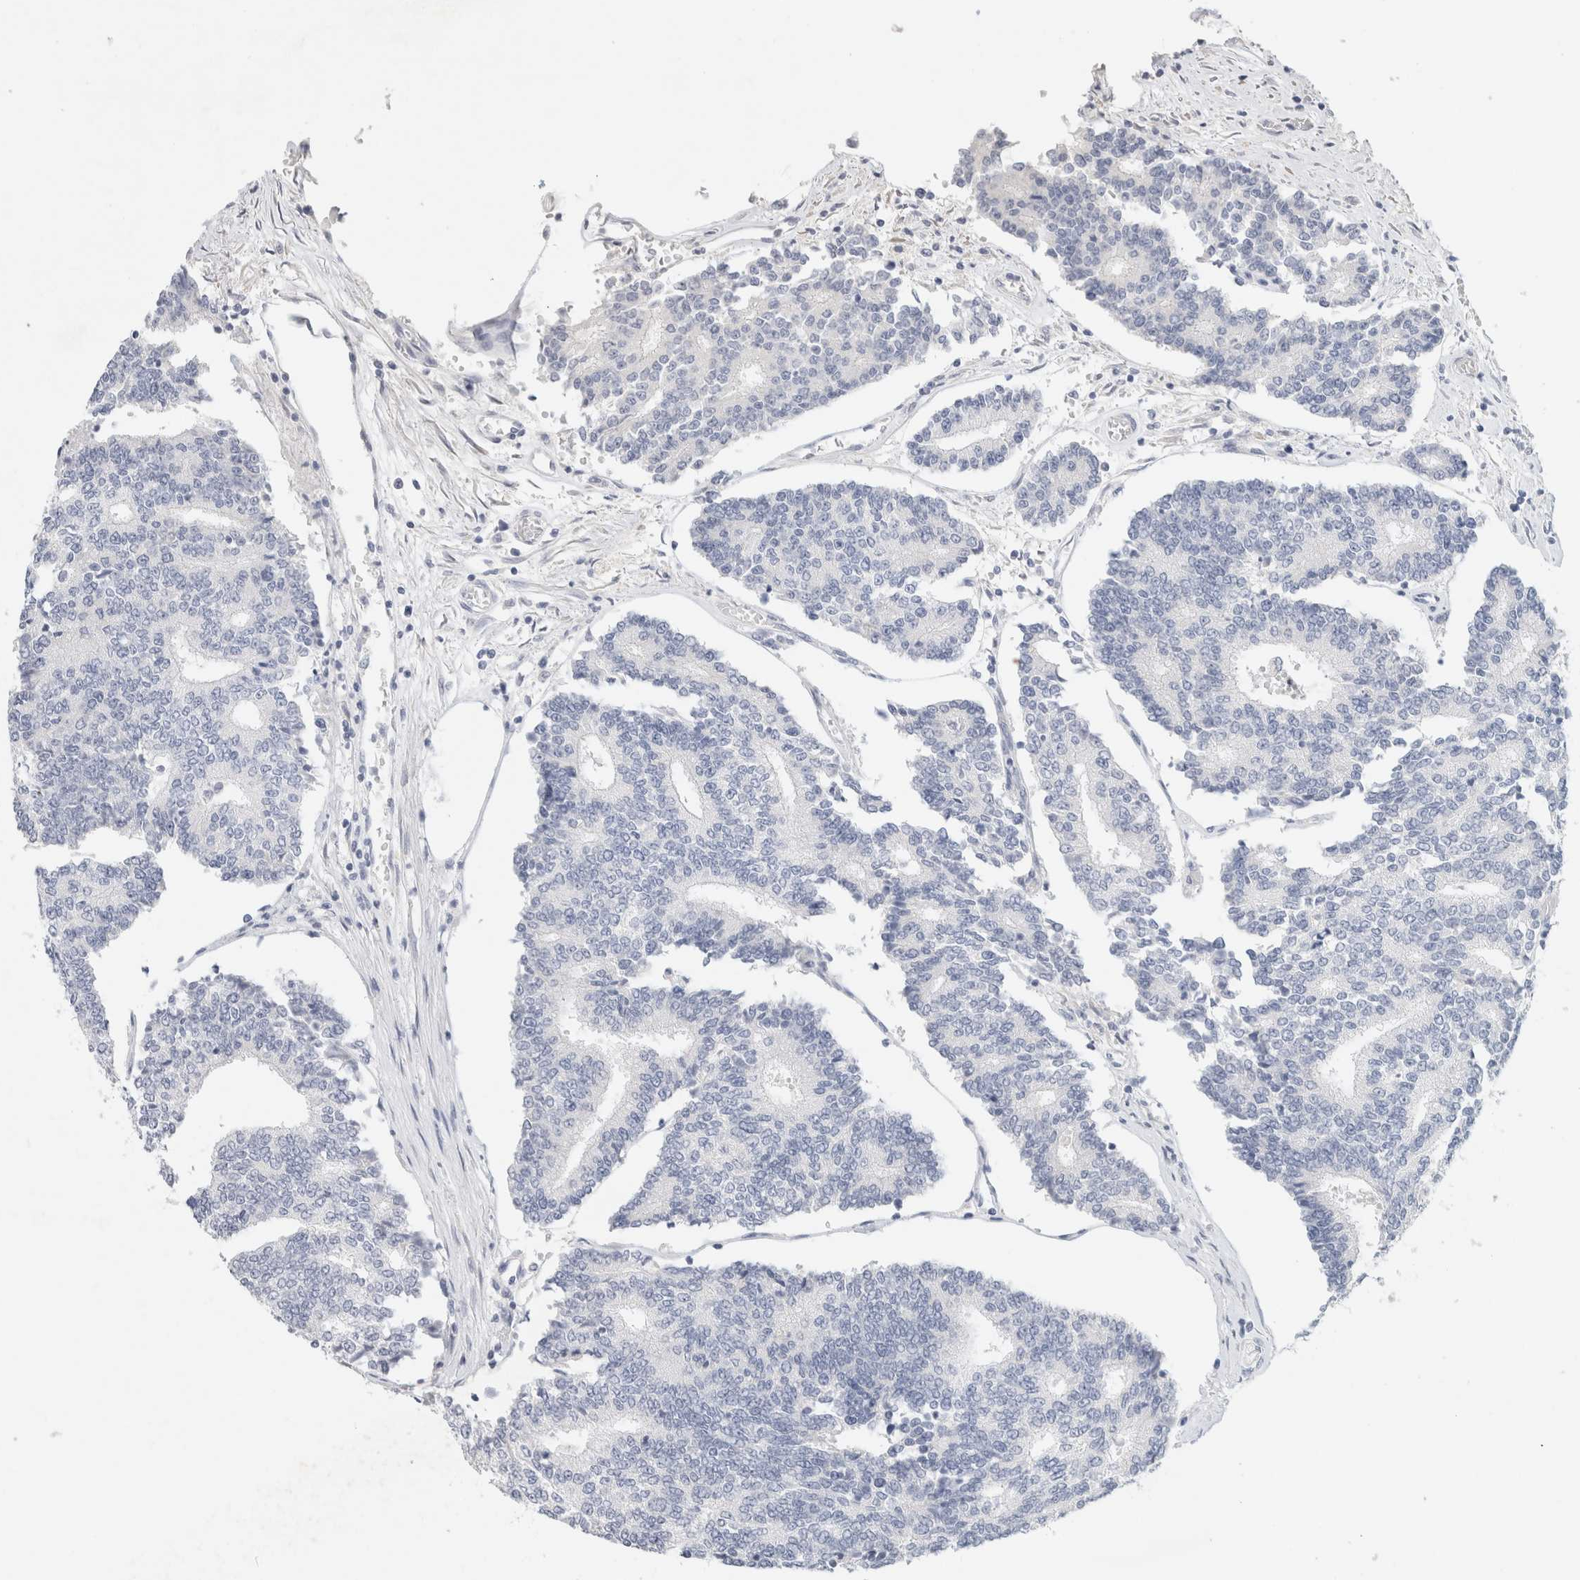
{"staining": {"intensity": "negative", "quantity": "none", "location": "none"}, "tissue": "prostate cancer", "cell_type": "Tumor cells", "image_type": "cancer", "snomed": [{"axis": "morphology", "description": "Normal tissue, NOS"}, {"axis": "morphology", "description": "Adenocarcinoma, High grade"}, {"axis": "topography", "description": "Prostate"}, {"axis": "topography", "description": "Seminal veicle"}], "caption": "Immunohistochemistry micrograph of neoplastic tissue: human prostate adenocarcinoma (high-grade) stained with DAB reveals no significant protein staining in tumor cells. The staining is performed using DAB brown chromogen with nuclei counter-stained in using hematoxylin.", "gene": "NEFM", "patient": {"sex": "male", "age": 55}}